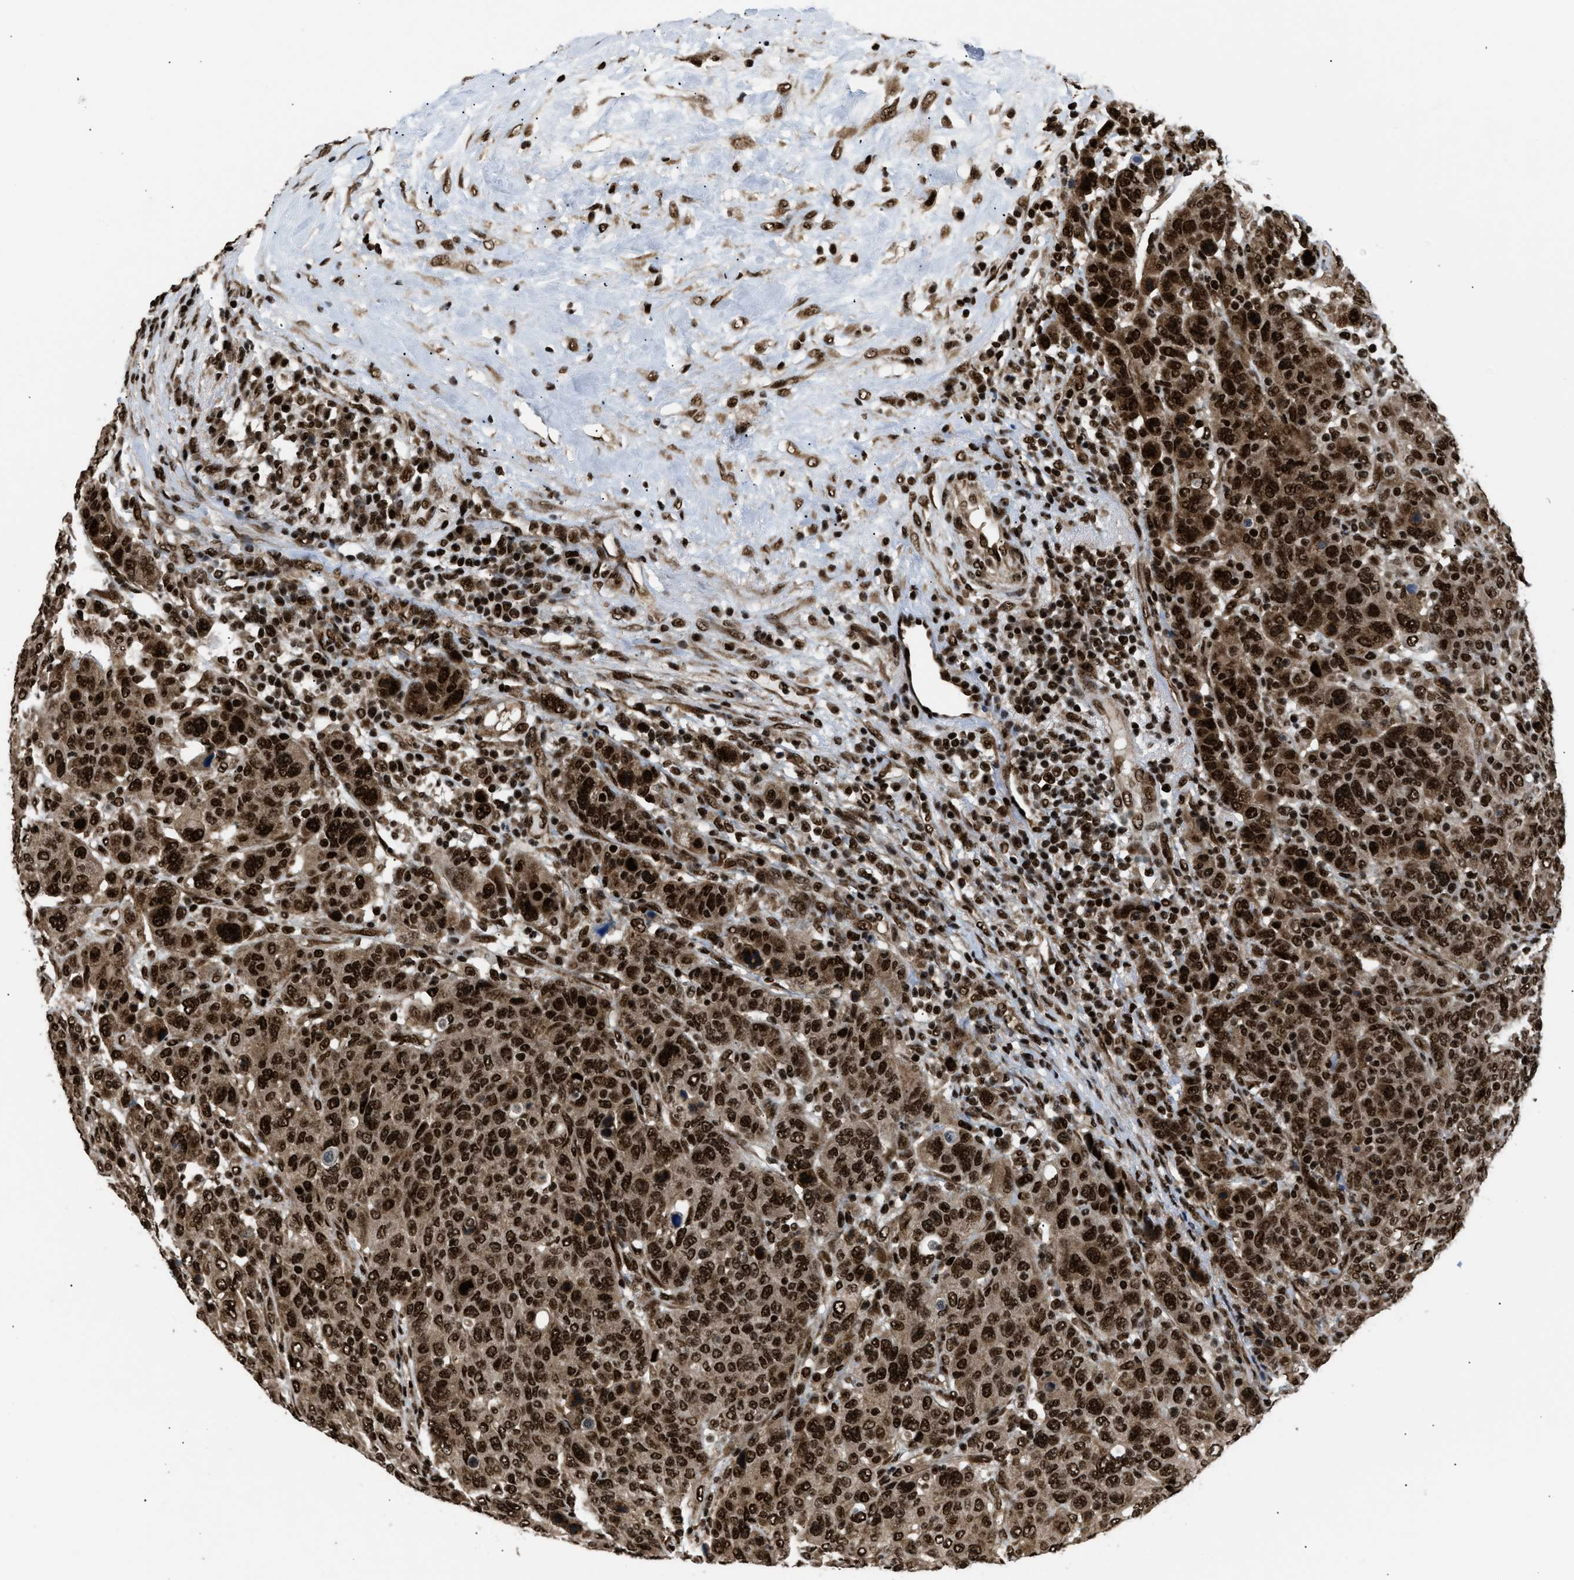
{"staining": {"intensity": "strong", "quantity": ">75%", "location": "nuclear"}, "tissue": "breast cancer", "cell_type": "Tumor cells", "image_type": "cancer", "snomed": [{"axis": "morphology", "description": "Duct carcinoma"}, {"axis": "topography", "description": "Breast"}], "caption": "Breast cancer tissue reveals strong nuclear expression in approximately >75% of tumor cells, visualized by immunohistochemistry.", "gene": "RBM5", "patient": {"sex": "female", "age": 37}}